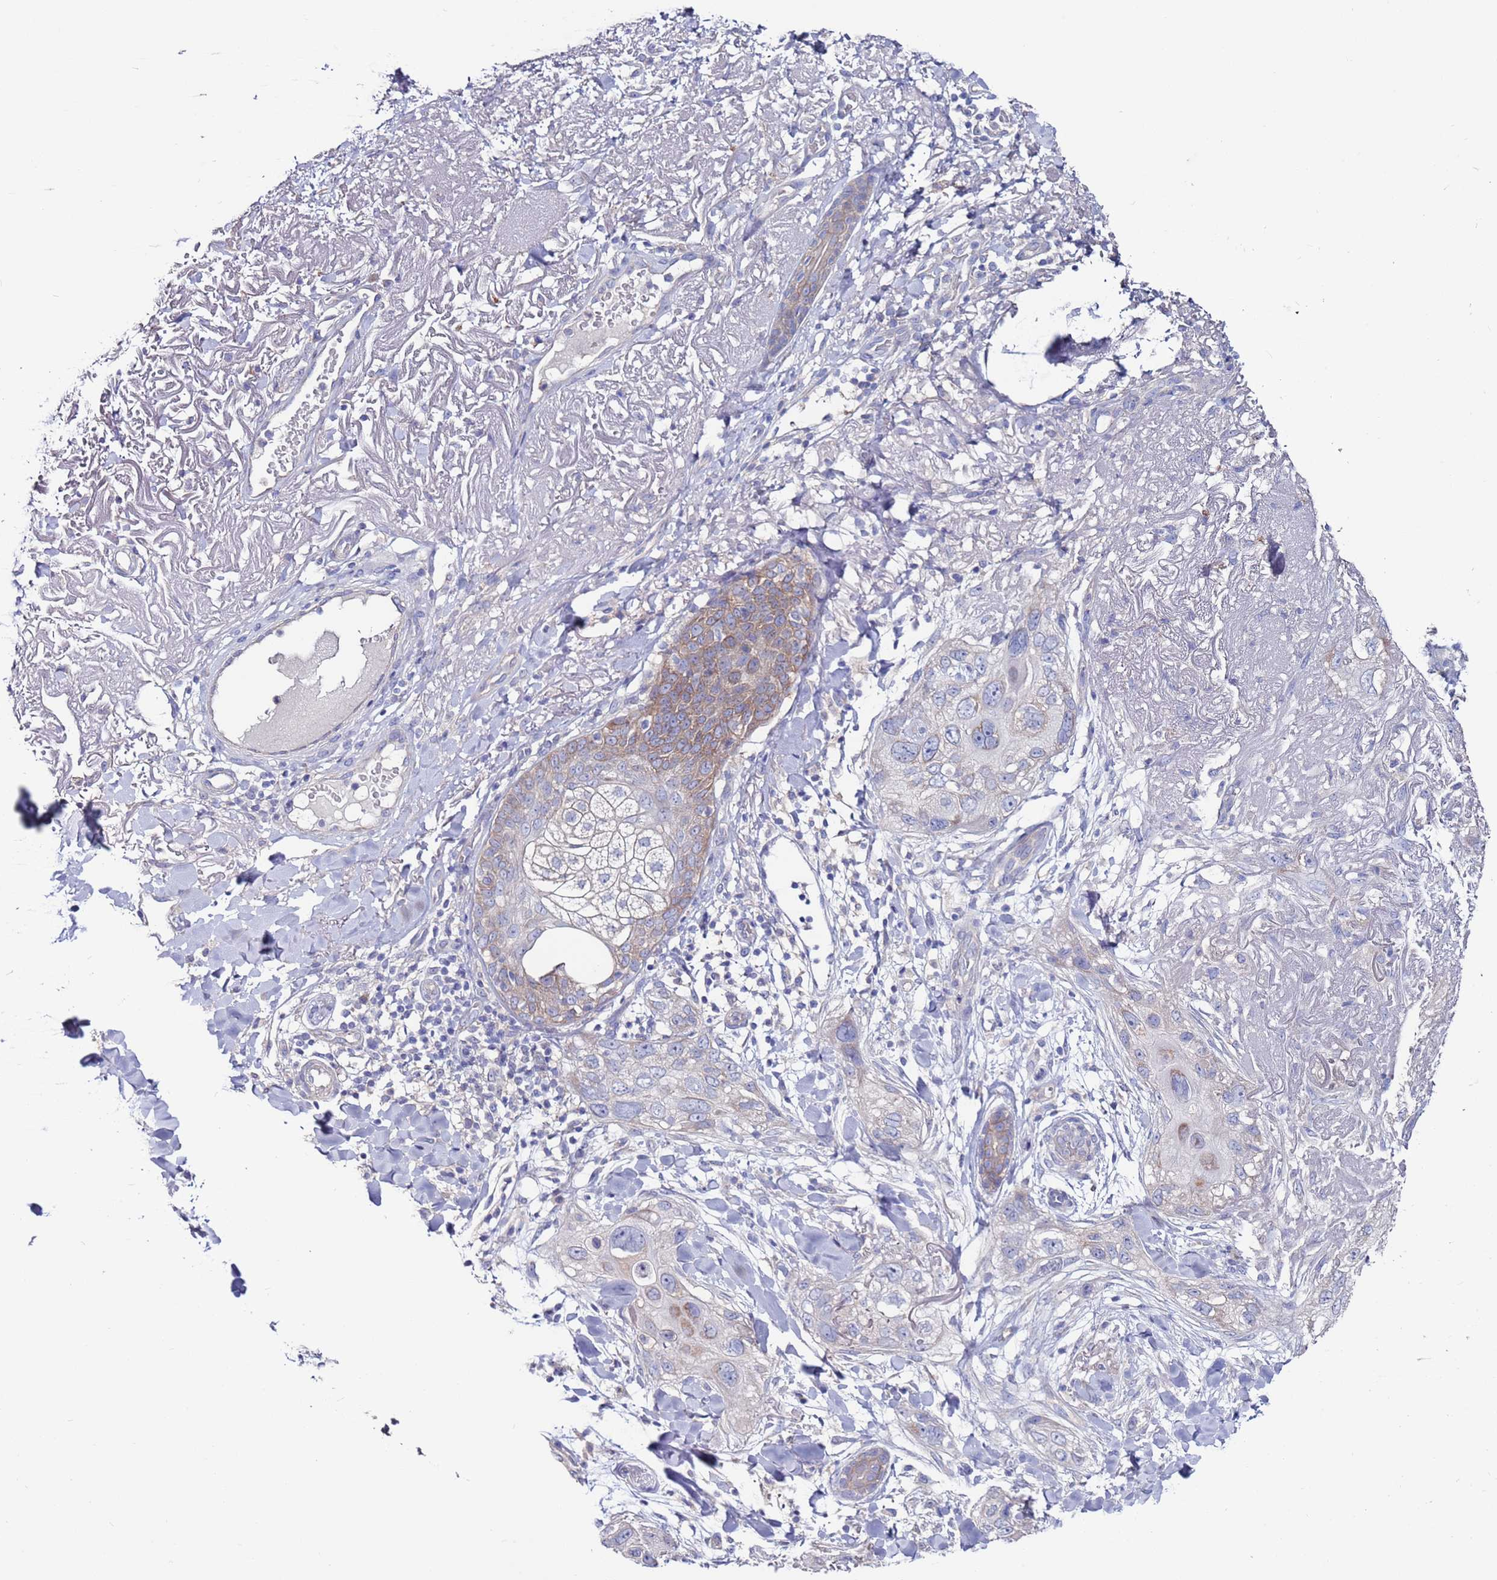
{"staining": {"intensity": "weak", "quantity": "<25%", "location": "cytoplasmic/membranous"}, "tissue": "skin cancer", "cell_type": "Tumor cells", "image_type": "cancer", "snomed": [{"axis": "morphology", "description": "Normal tissue, NOS"}, {"axis": "morphology", "description": "Squamous cell carcinoma, NOS"}, {"axis": "topography", "description": "Skin"}], "caption": "Human skin cancer (squamous cell carcinoma) stained for a protein using IHC reveals no expression in tumor cells.", "gene": "KRTCAP3", "patient": {"sex": "male", "age": 72}}